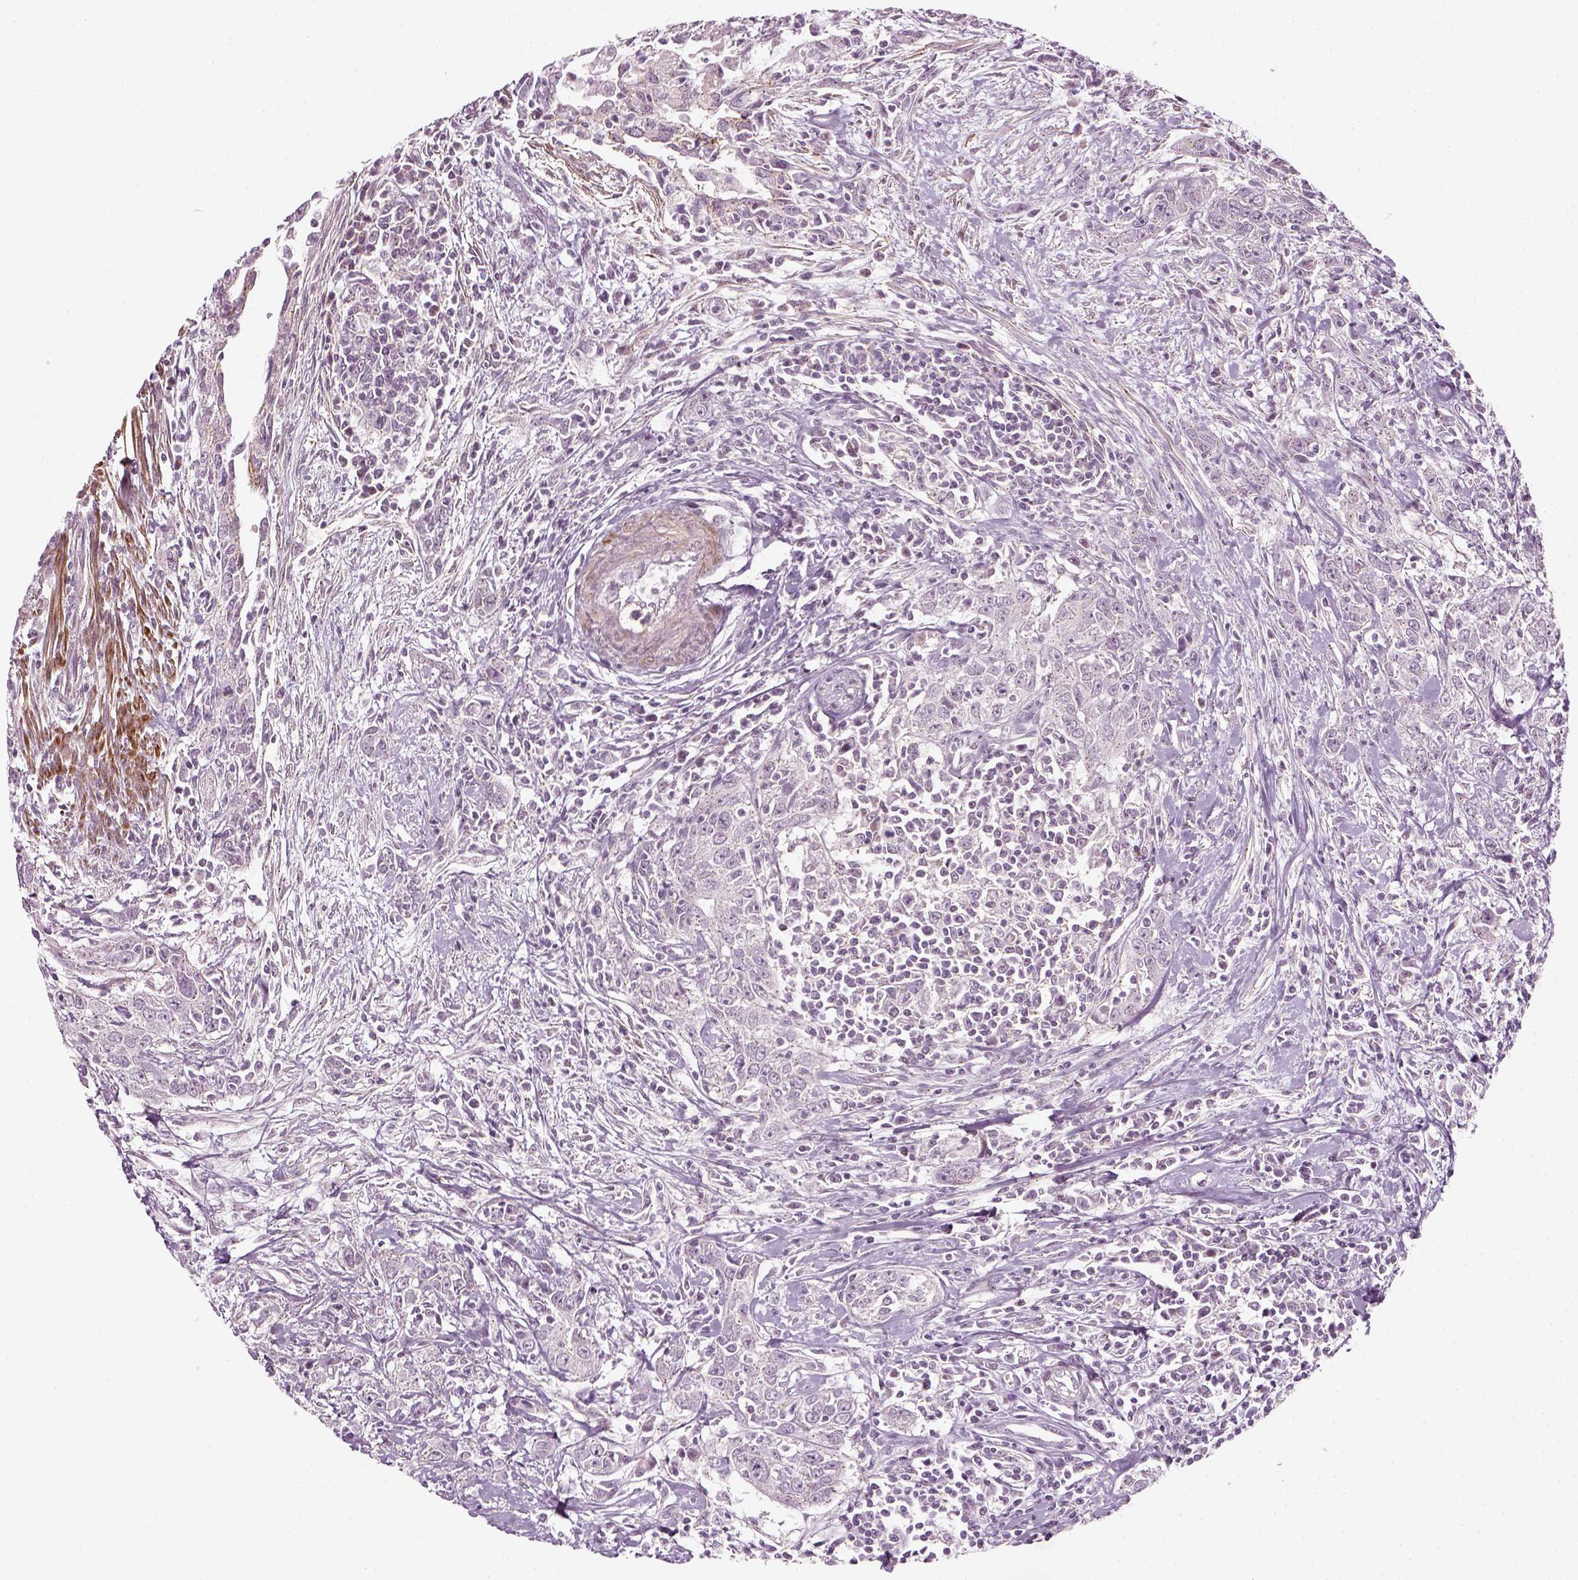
{"staining": {"intensity": "negative", "quantity": "none", "location": "none"}, "tissue": "urothelial cancer", "cell_type": "Tumor cells", "image_type": "cancer", "snomed": [{"axis": "morphology", "description": "Urothelial carcinoma, High grade"}, {"axis": "topography", "description": "Urinary bladder"}], "caption": "A micrograph of human urothelial cancer is negative for staining in tumor cells.", "gene": "MLIP", "patient": {"sex": "male", "age": 83}}